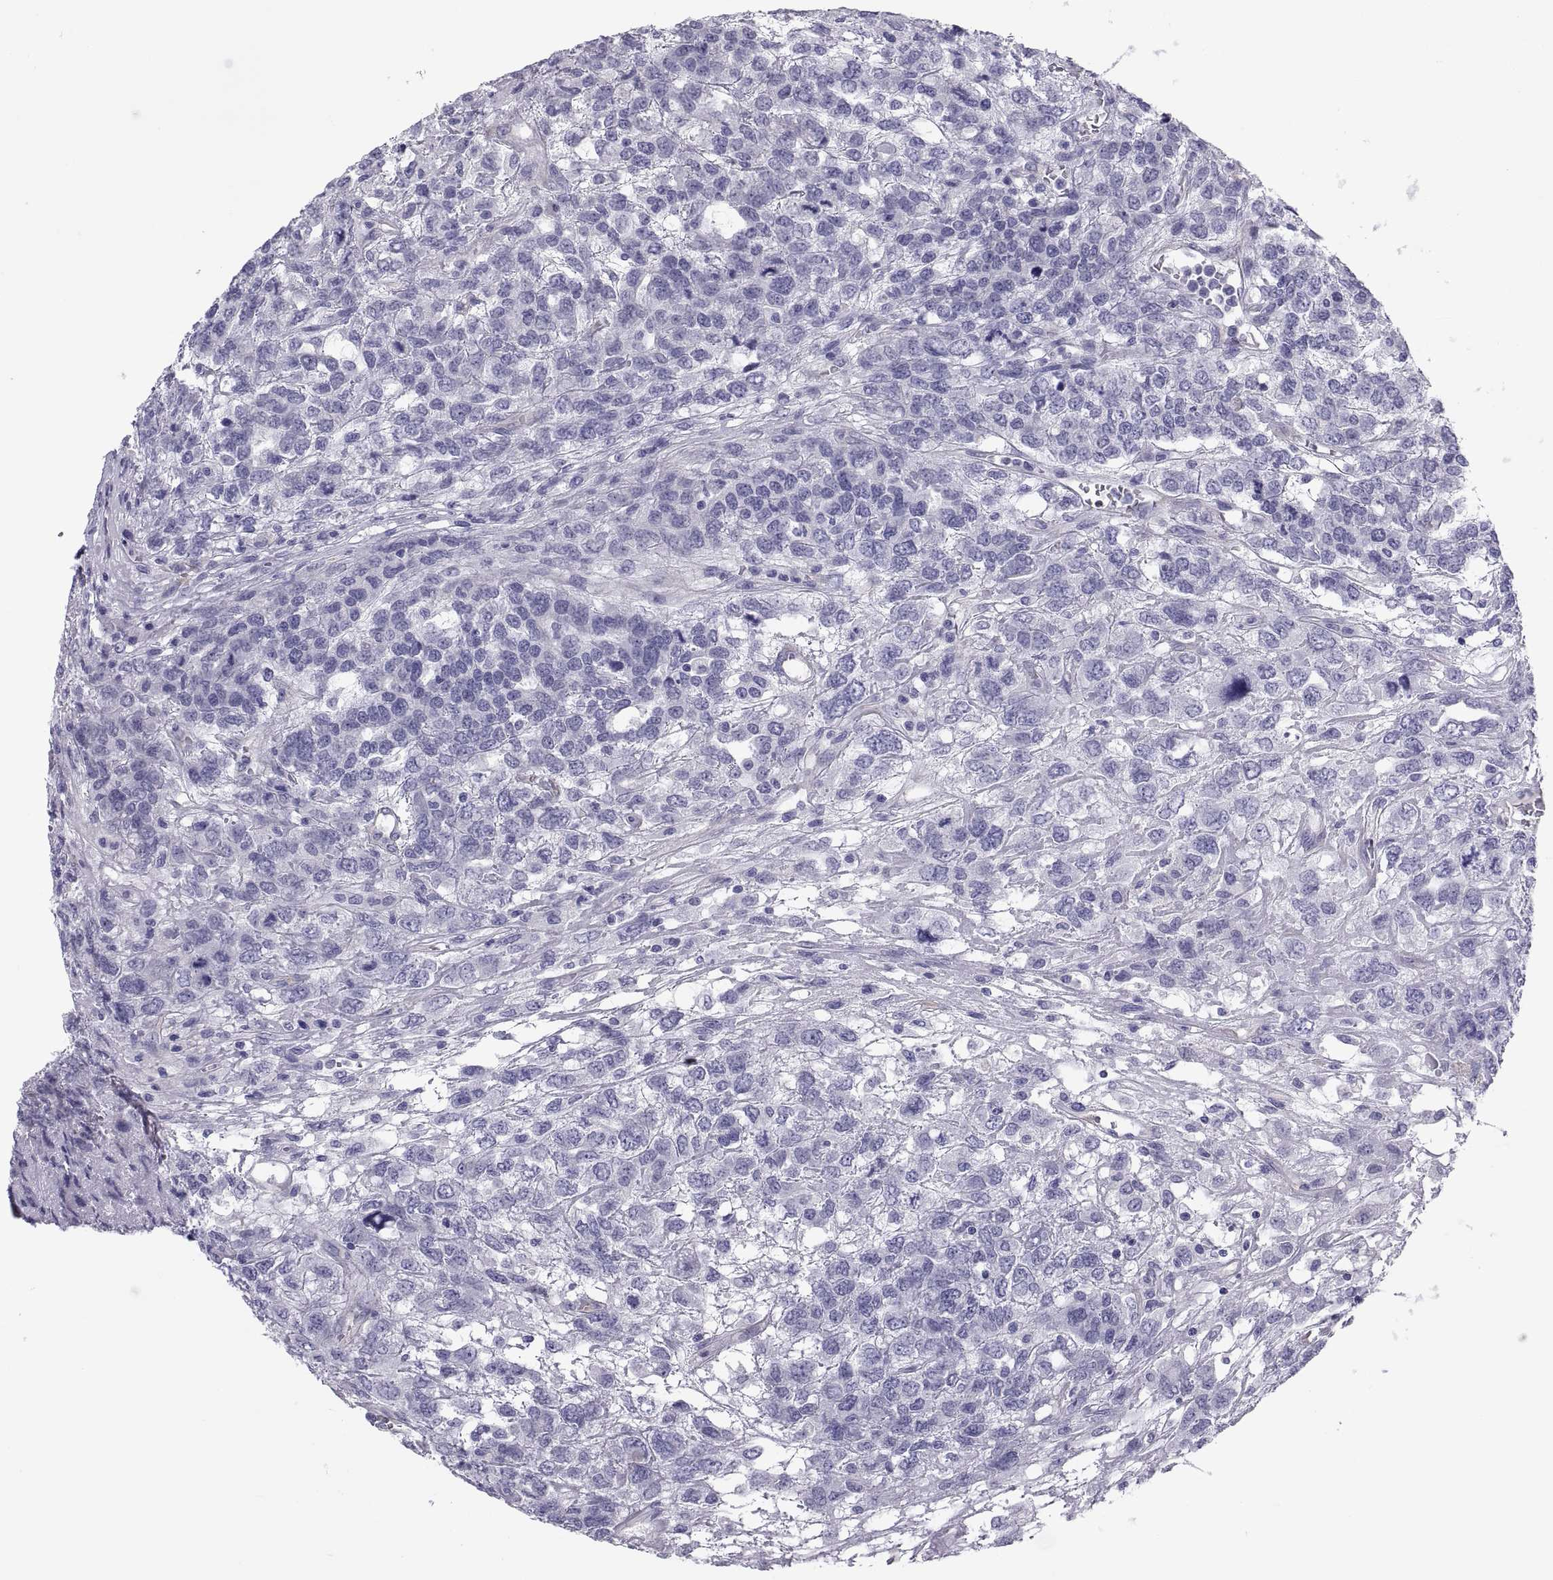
{"staining": {"intensity": "negative", "quantity": "none", "location": "none"}, "tissue": "testis cancer", "cell_type": "Tumor cells", "image_type": "cancer", "snomed": [{"axis": "morphology", "description": "Seminoma, NOS"}, {"axis": "topography", "description": "Testis"}], "caption": "The photomicrograph demonstrates no staining of tumor cells in testis cancer (seminoma).", "gene": "NPTX2", "patient": {"sex": "male", "age": 52}}